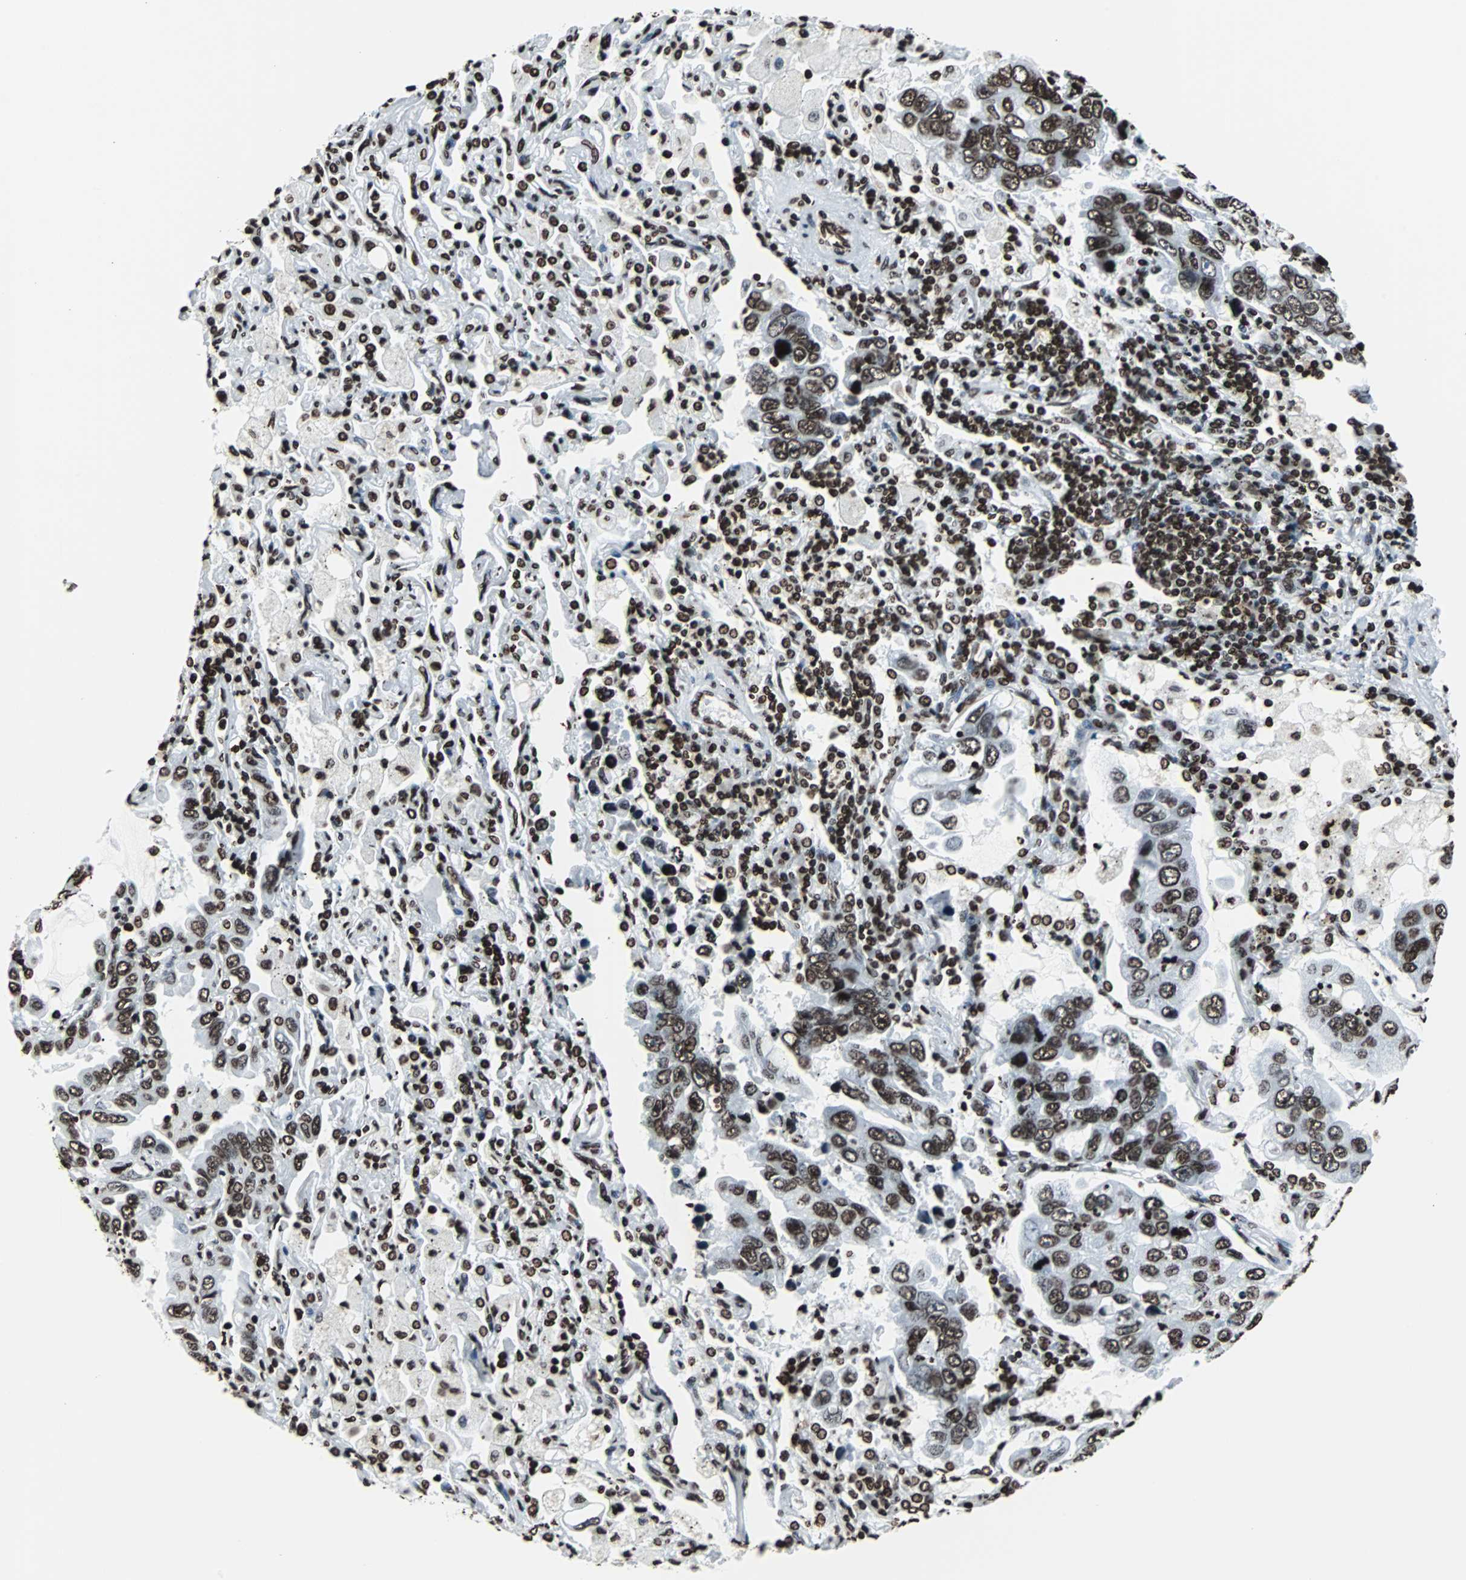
{"staining": {"intensity": "strong", "quantity": ">75%", "location": "nuclear"}, "tissue": "lung cancer", "cell_type": "Tumor cells", "image_type": "cancer", "snomed": [{"axis": "morphology", "description": "Adenocarcinoma, NOS"}, {"axis": "topography", "description": "Lung"}], "caption": "The photomicrograph reveals a brown stain indicating the presence of a protein in the nuclear of tumor cells in lung adenocarcinoma.", "gene": "H2BC18", "patient": {"sex": "male", "age": 64}}